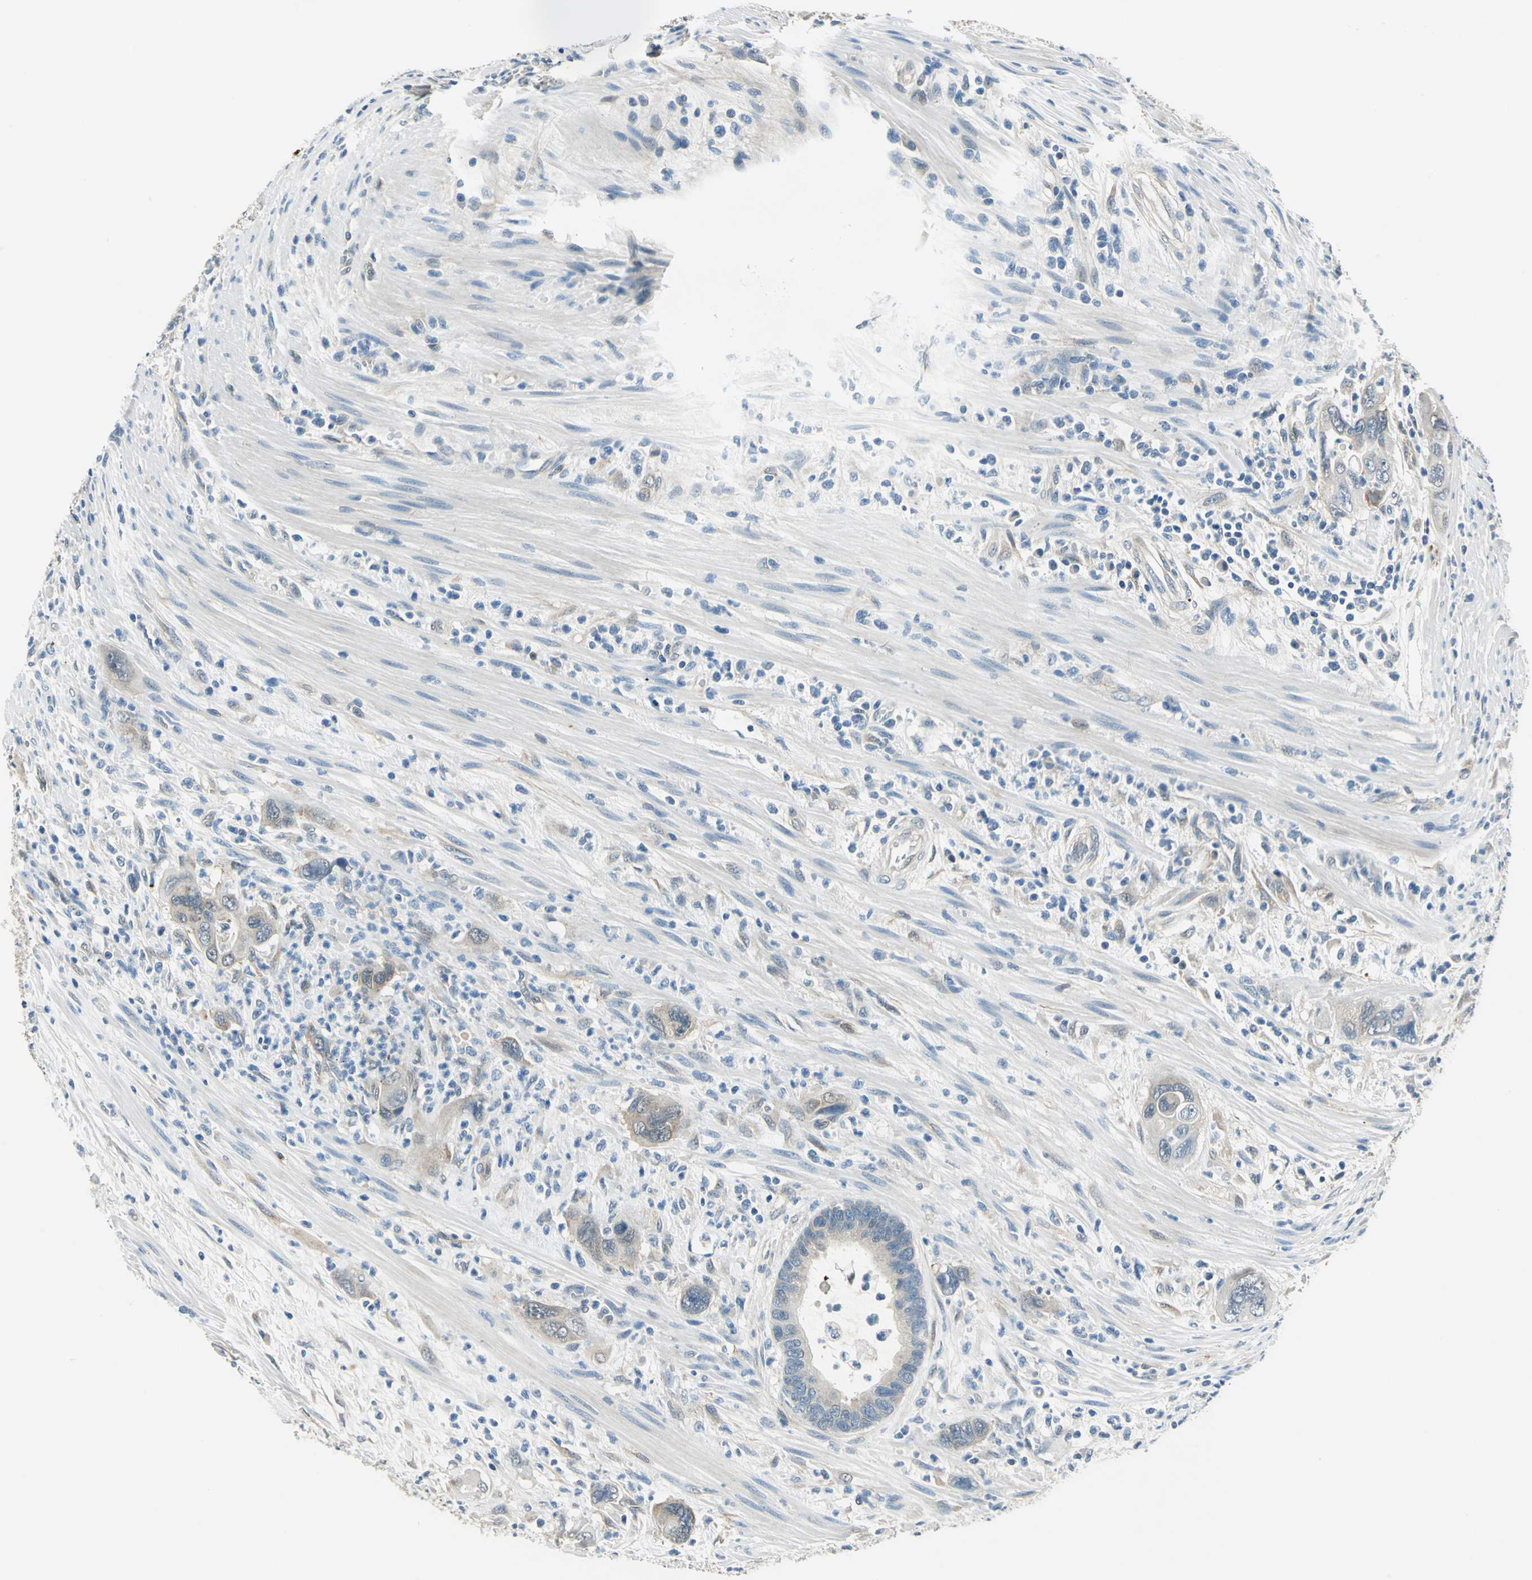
{"staining": {"intensity": "weak", "quantity": "<25%", "location": "cytoplasmic/membranous"}, "tissue": "pancreatic cancer", "cell_type": "Tumor cells", "image_type": "cancer", "snomed": [{"axis": "morphology", "description": "Adenocarcinoma, NOS"}, {"axis": "topography", "description": "Pancreas"}], "caption": "Tumor cells show no significant positivity in pancreatic adenocarcinoma. Nuclei are stained in blue.", "gene": "CDC42EP1", "patient": {"sex": "female", "age": 71}}